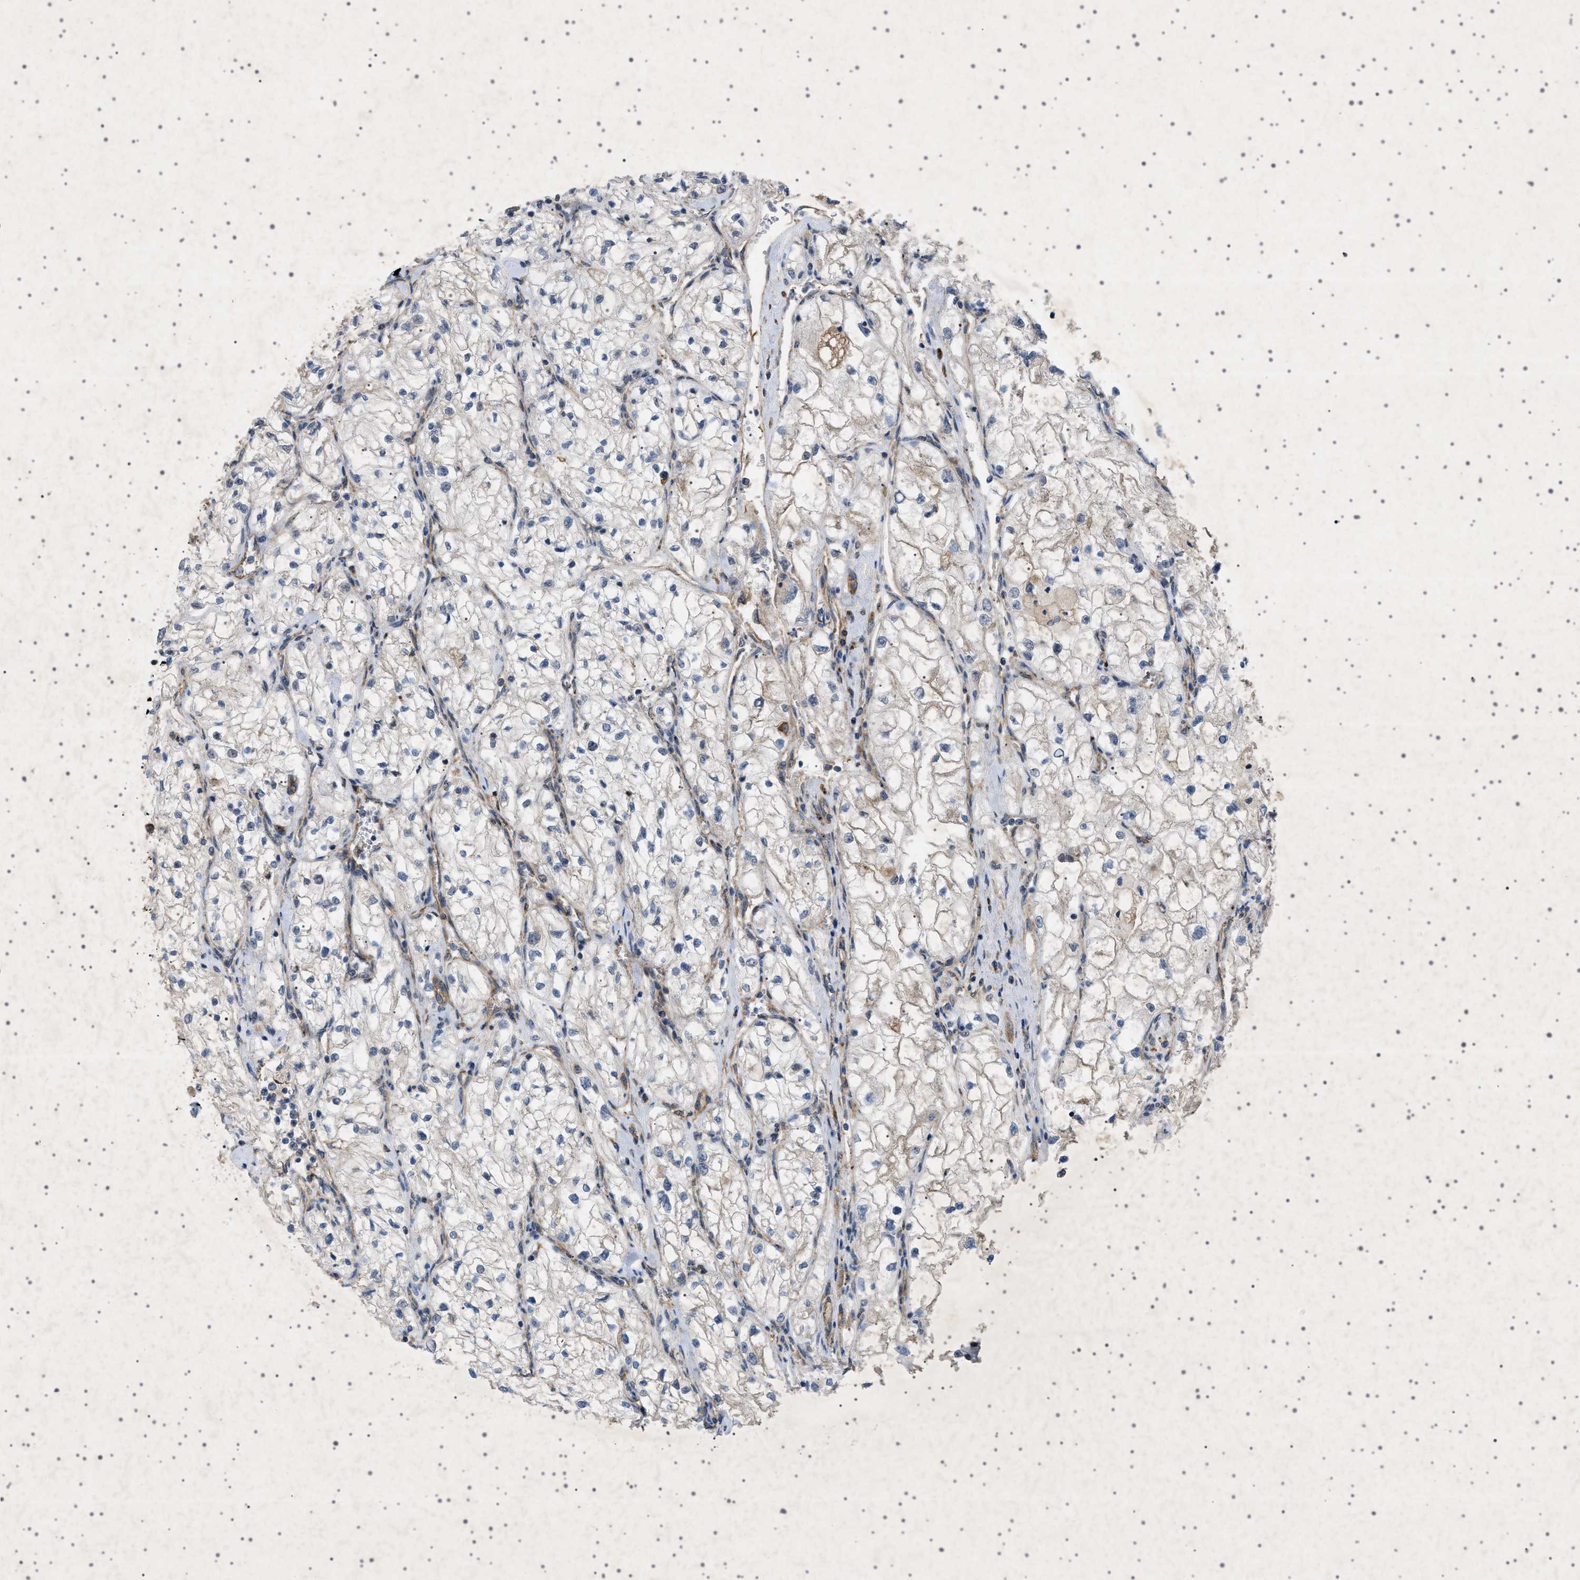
{"staining": {"intensity": "weak", "quantity": "<25%", "location": "cytoplasmic/membranous"}, "tissue": "renal cancer", "cell_type": "Tumor cells", "image_type": "cancer", "snomed": [{"axis": "morphology", "description": "Adenocarcinoma, NOS"}, {"axis": "topography", "description": "Kidney"}], "caption": "Photomicrograph shows no significant protein expression in tumor cells of renal cancer (adenocarcinoma).", "gene": "CCDC186", "patient": {"sex": "female", "age": 70}}